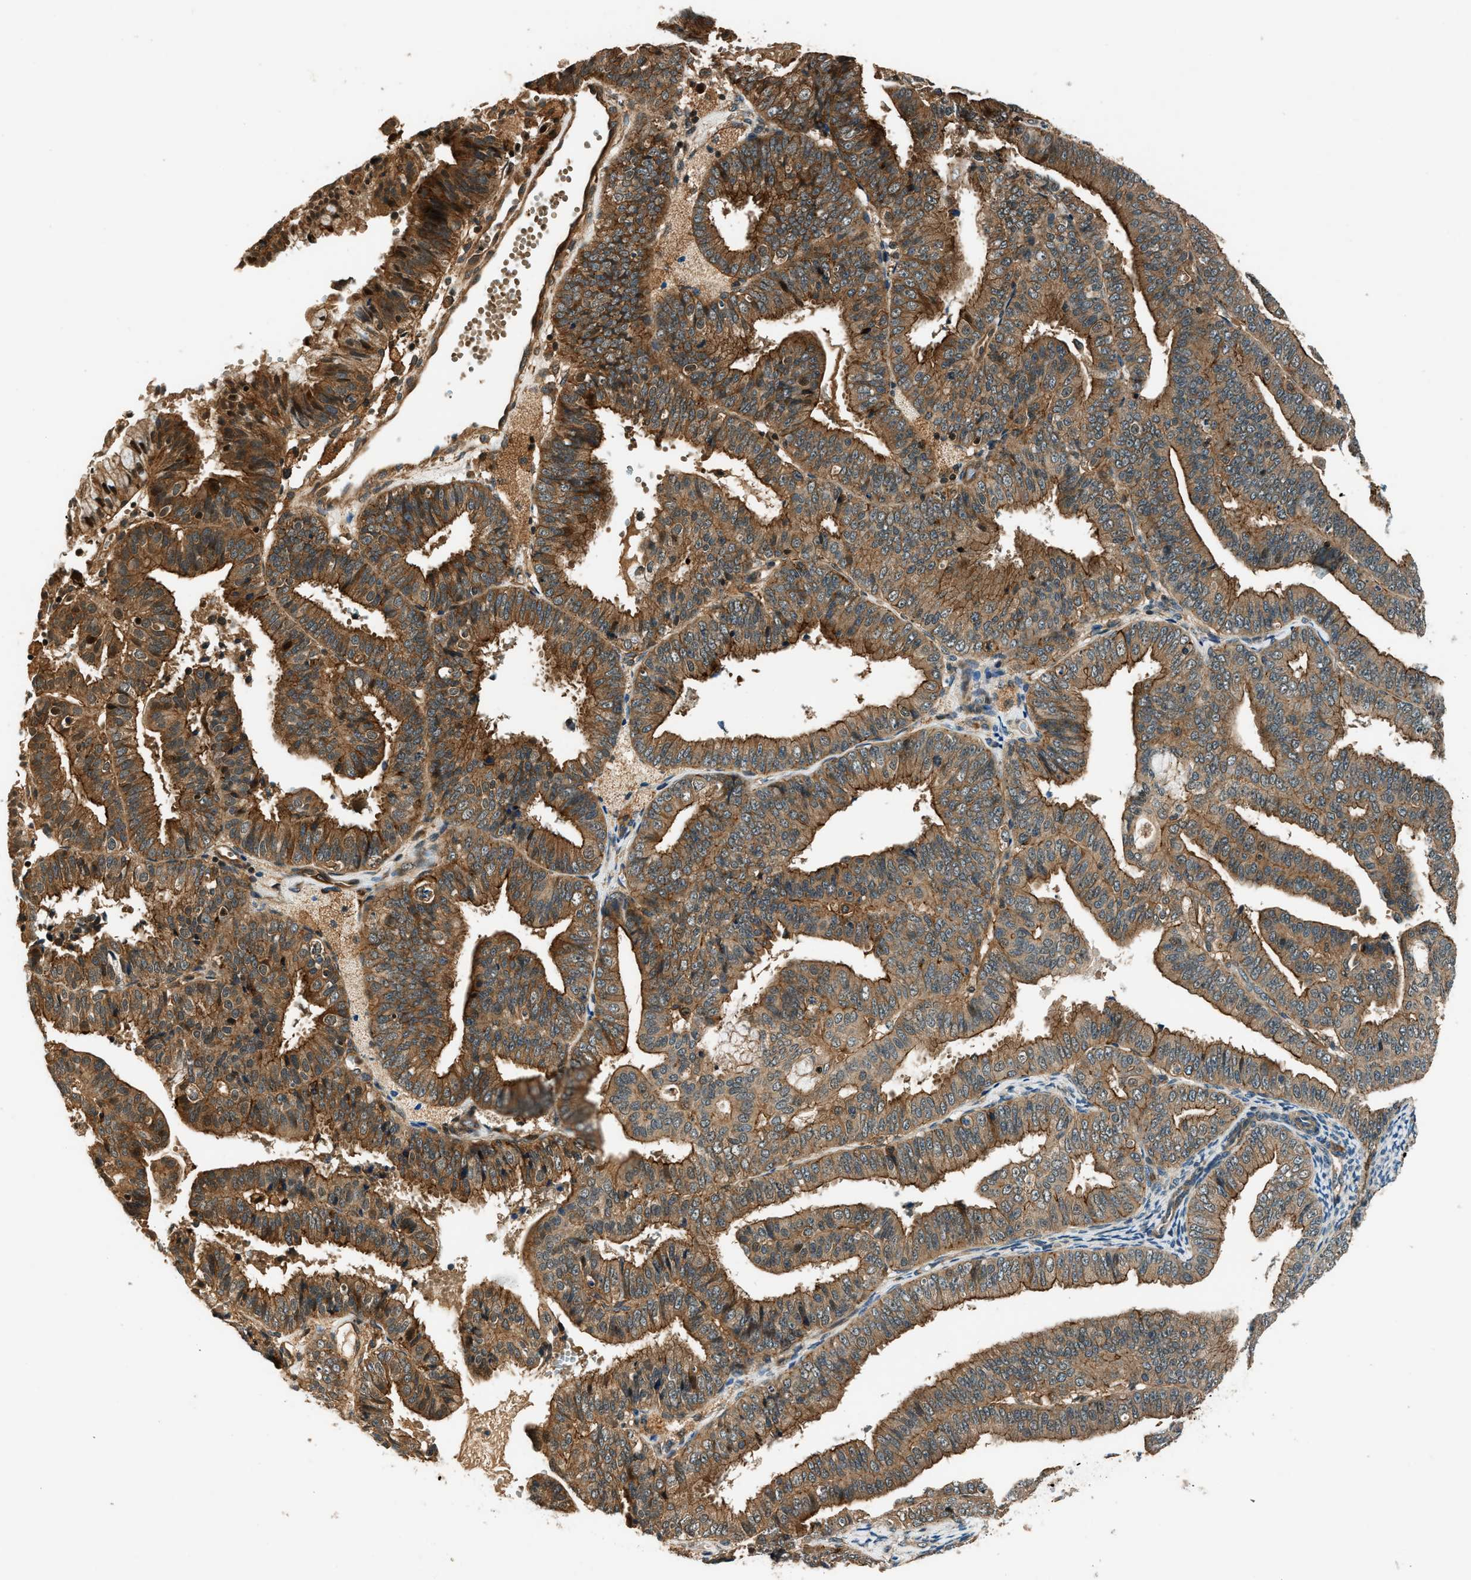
{"staining": {"intensity": "strong", "quantity": ">75%", "location": "cytoplasmic/membranous"}, "tissue": "endometrial cancer", "cell_type": "Tumor cells", "image_type": "cancer", "snomed": [{"axis": "morphology", "description": "Adenocarcinoma, NOS"}, {"axis": "topography", "description": "Endometrium"}], "caption": "Tumor cells display strong cytoplasmic/membranous staining in approximately >75% of cells in endometrial adenocarcinoma. (Brightfield microscopy of DAB IHC at high magnification).", "gene": "ARHGEF11", "patient": {"sex": "female", "age": 63}}